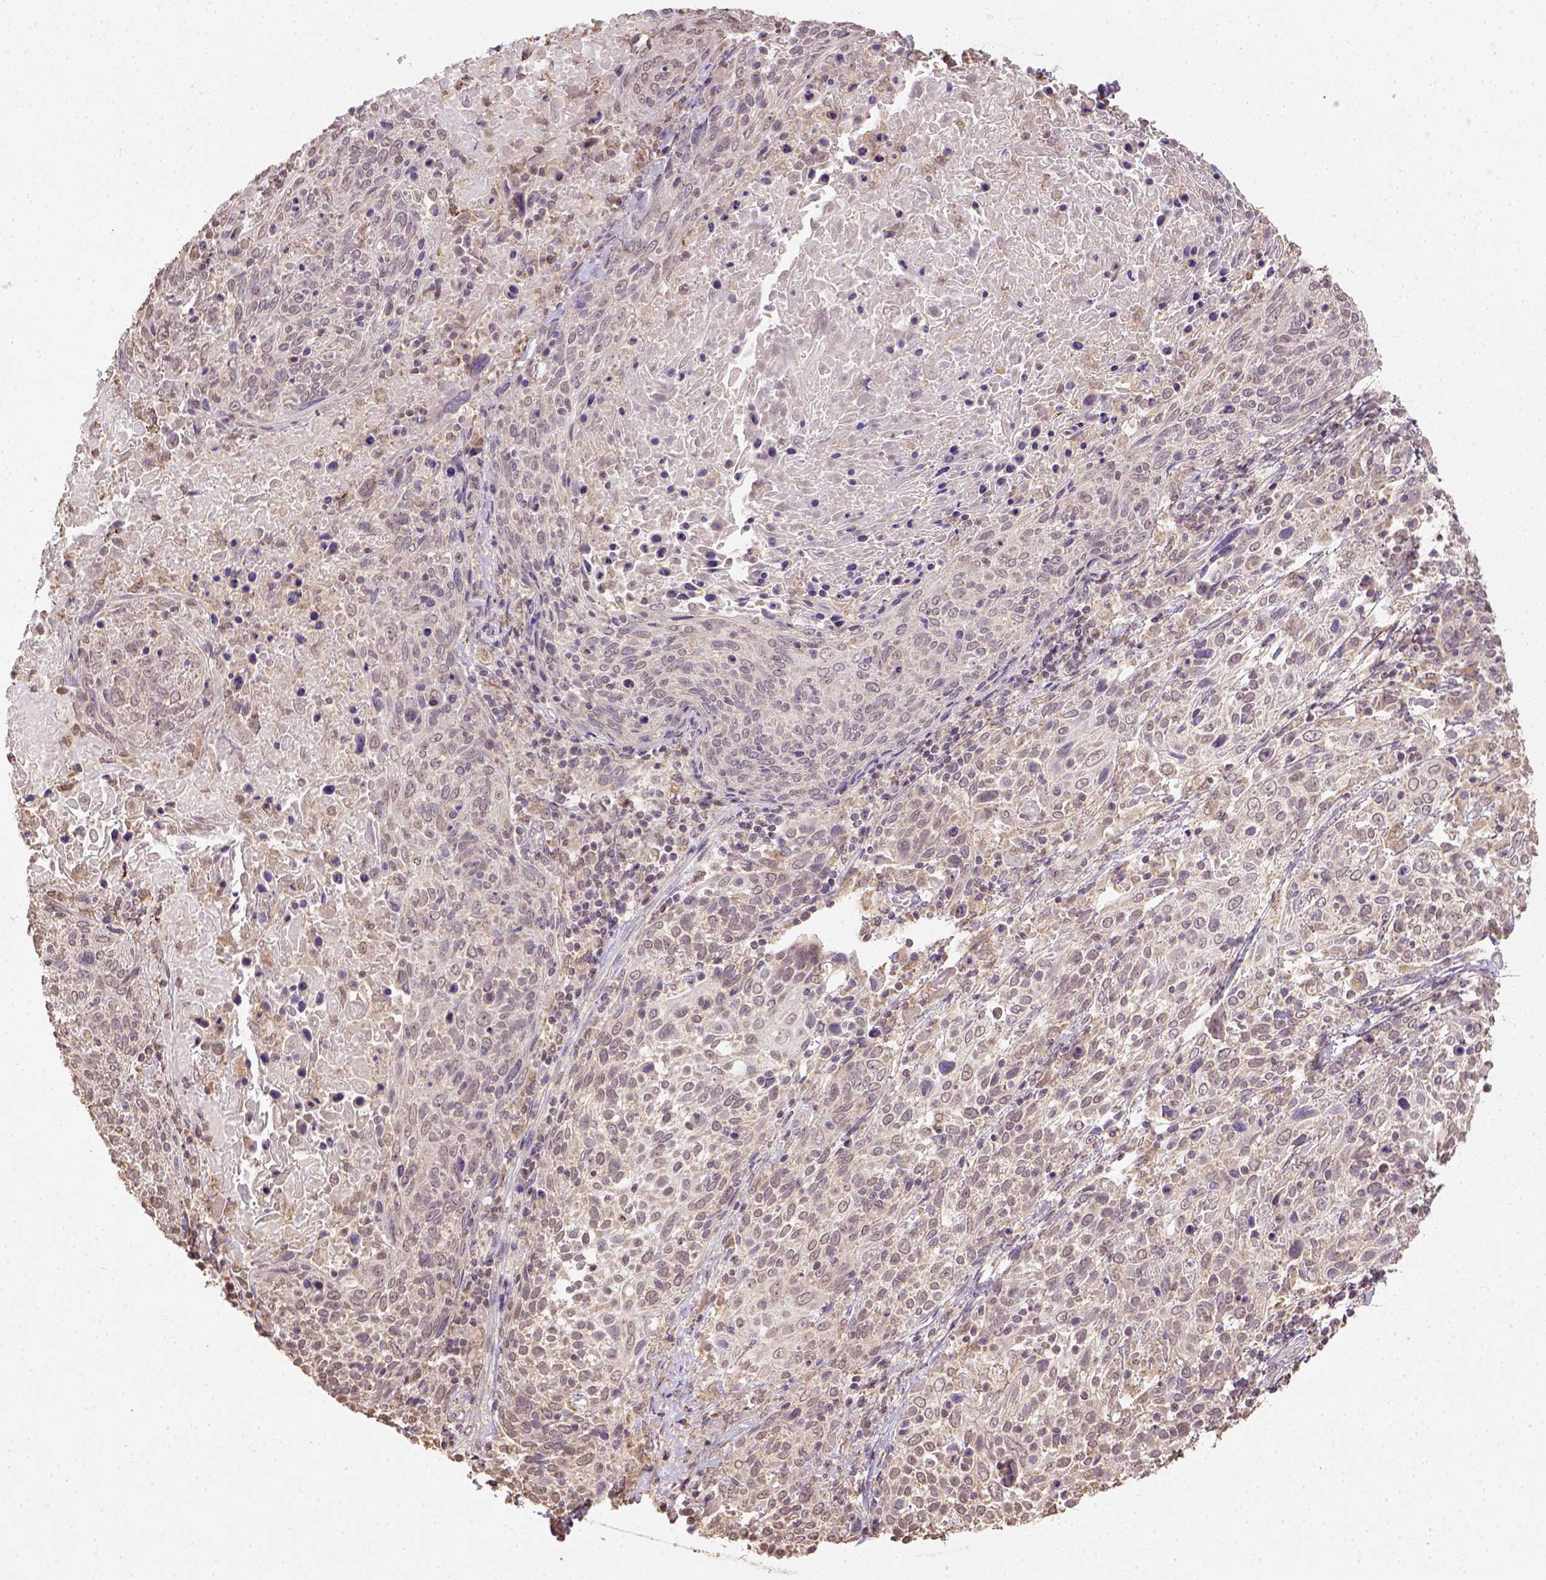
{"staining": {"intensity": "weak", "quantity": "25%-75%", "location": "cytoplasmic/membranous"}, "tissue": "cervical cancer", "cell_type": "Tumor cells", "image_type": "cancer", "snomed": [{"axis": "morphology", "description": "Squamous cell carcinoma, NOS"}, {"axis": "topography", "description": "Cervix"}], "caption": "Squamous cell carcinoma (cervical) stained for a protein (brown) reveals weak cytoplasmic/membranous positive staining in about 25%-75% of tumor cells.", "gene": "NUDT10", "patient": {"sex": "female", "age": 61}}